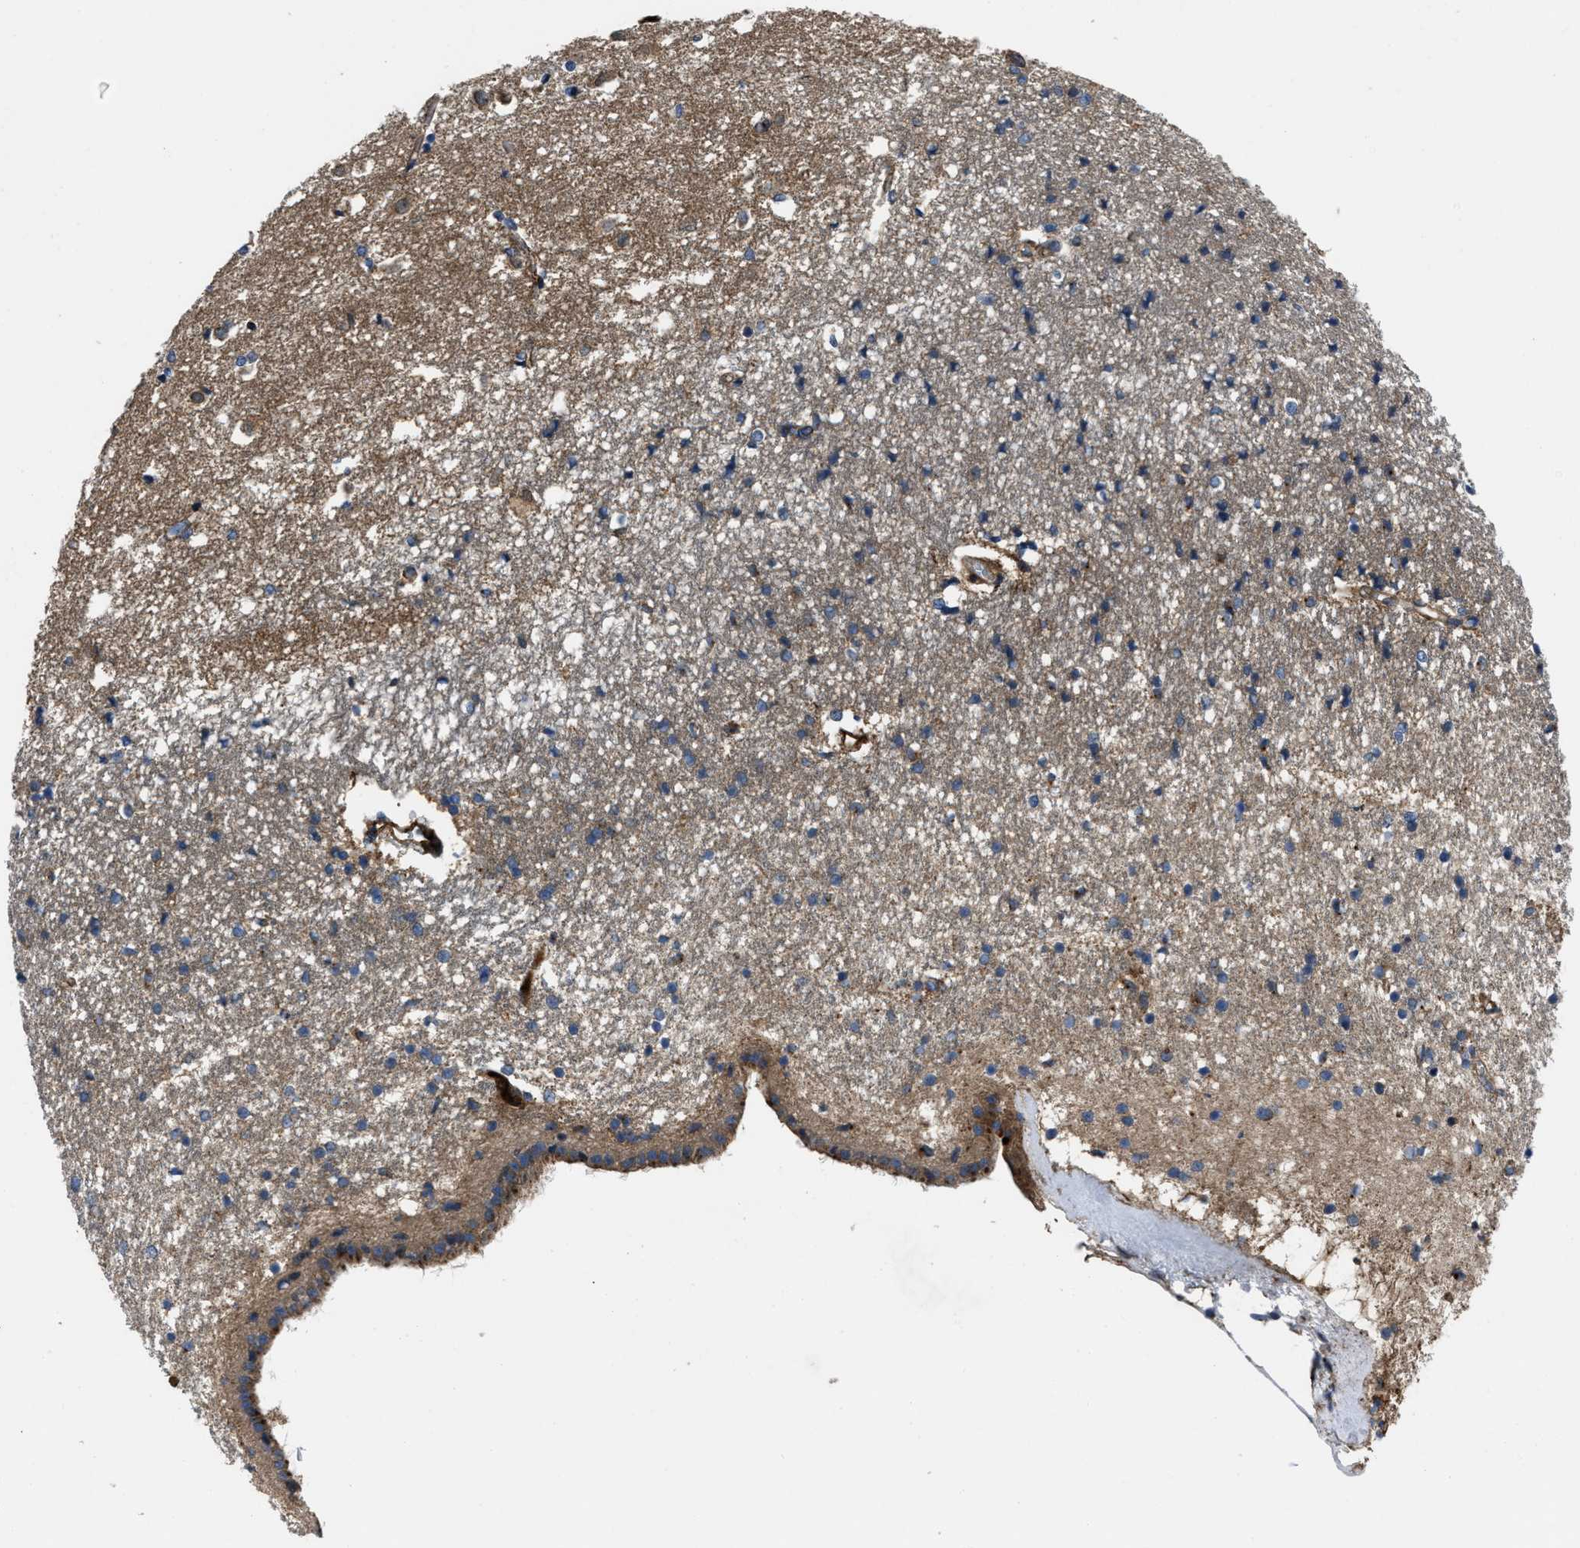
{"staining": {"intensity": "negative", "quantity": "none", "location": "none"}, "tissue": "caudate", "cell_type": "Glial cells", "image_type": "normal", "snomed": [{"axis": "morphology", "description": "Normal tissue, NOS"}, {"axis": "topography", "description": "Lateral ventricle wall"}], "caption": "Immunohistochemical staining of normal caudate exhibits no significant expression in glial cells.", "gene": "ERC1", "patient": {"sex": "male", "age": 45}}